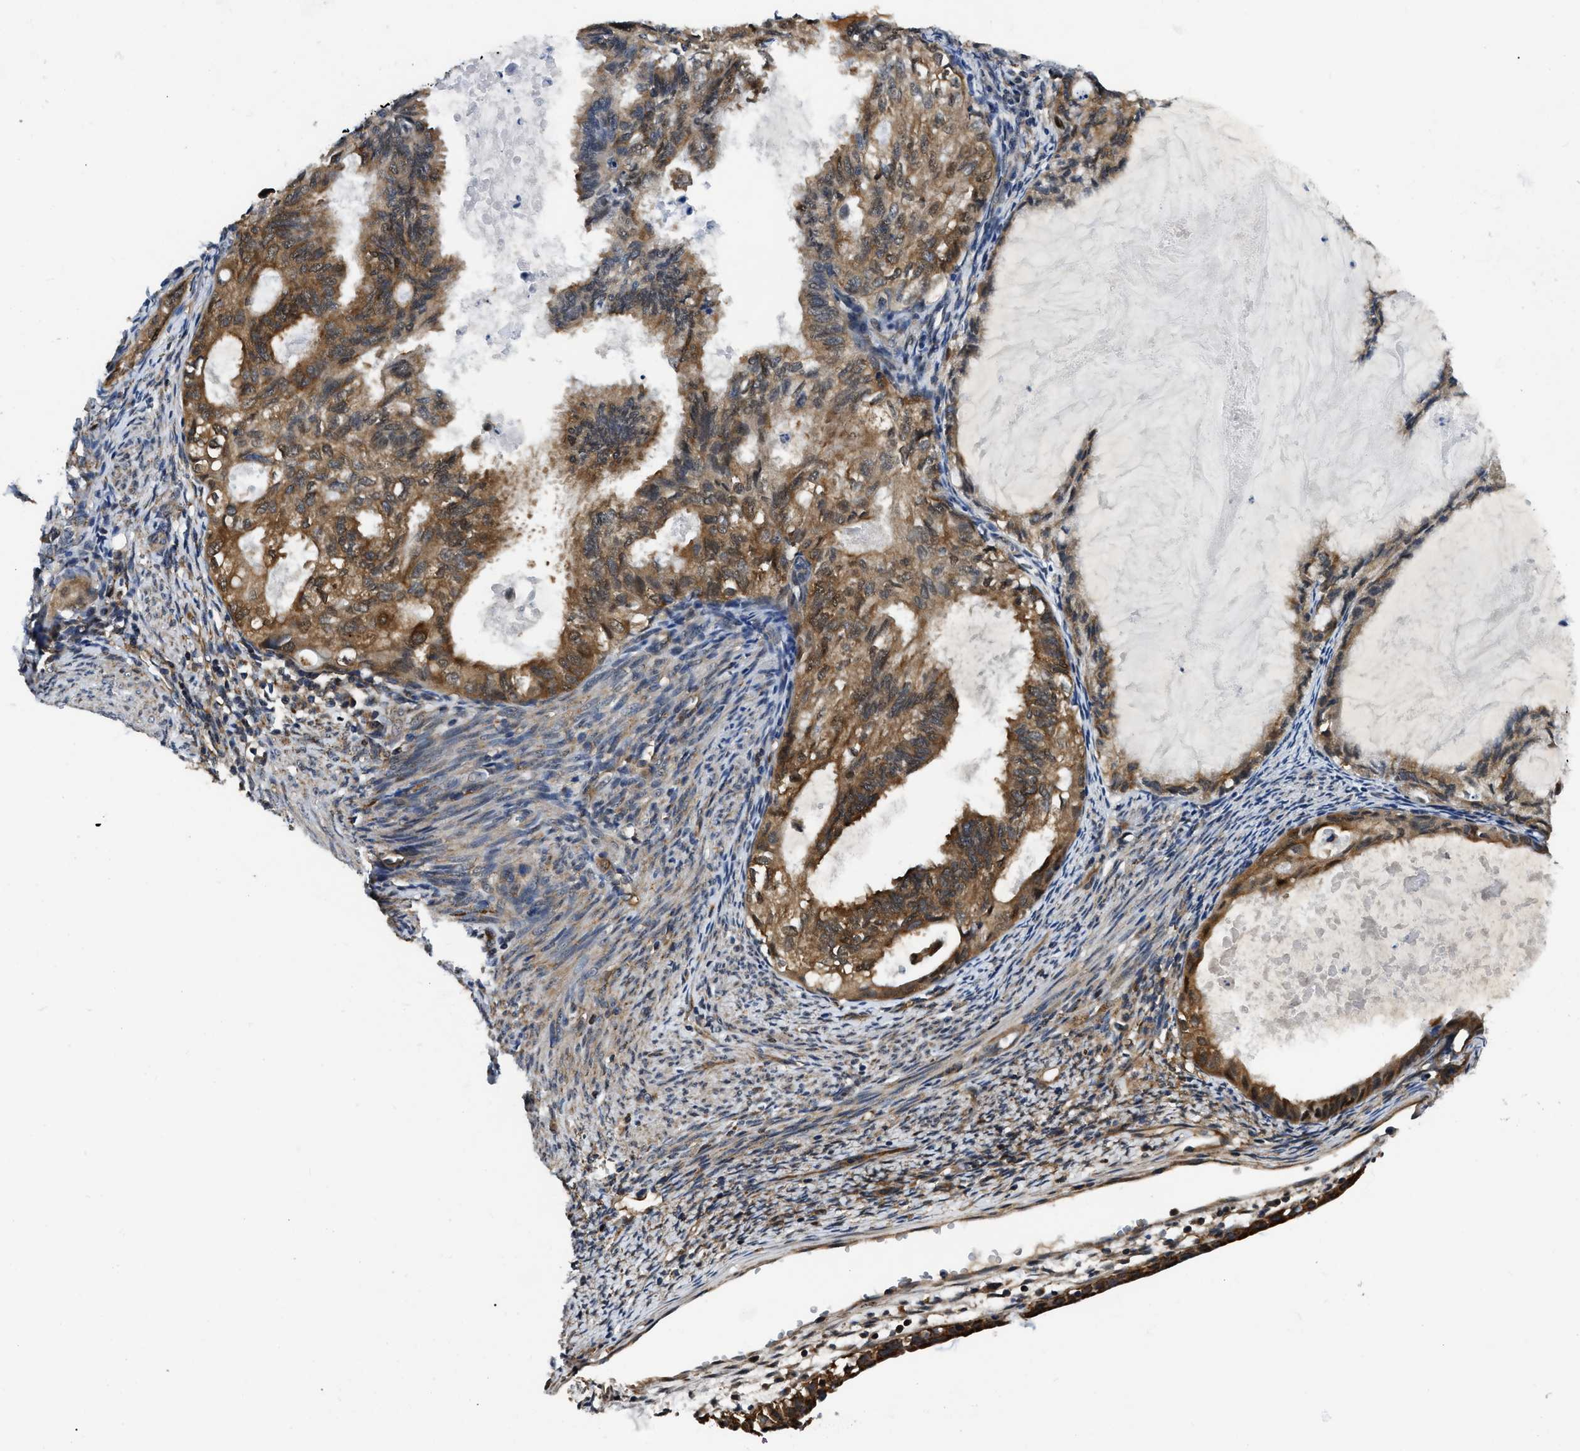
{"staining": {"intensity": "strong", "quantity": ">75%", "location": "cytoplasmic/membranous"}, "tissue": "cervical cancer", "cell_type": "Tumor cells", "image_type": "cancer", "snomed": [{"axis": "morphology", "description": "Normal tissue, NOS"}, {"axis": "morphology", "description": "Adenocarcinoma, NOS"}, {"axis": "topography", "description": "Cervix"}, {"axis": "topography", "description": "Endometrium"}], "caption": "Cervical cancer (adenocarcinoma) stained with a brown dye exhibits strong cytoplasmic/membranous positive positivity in about >75% of tumor cells.", "gene": "GET4", "patient": {"sex": "female", "age": 86}}